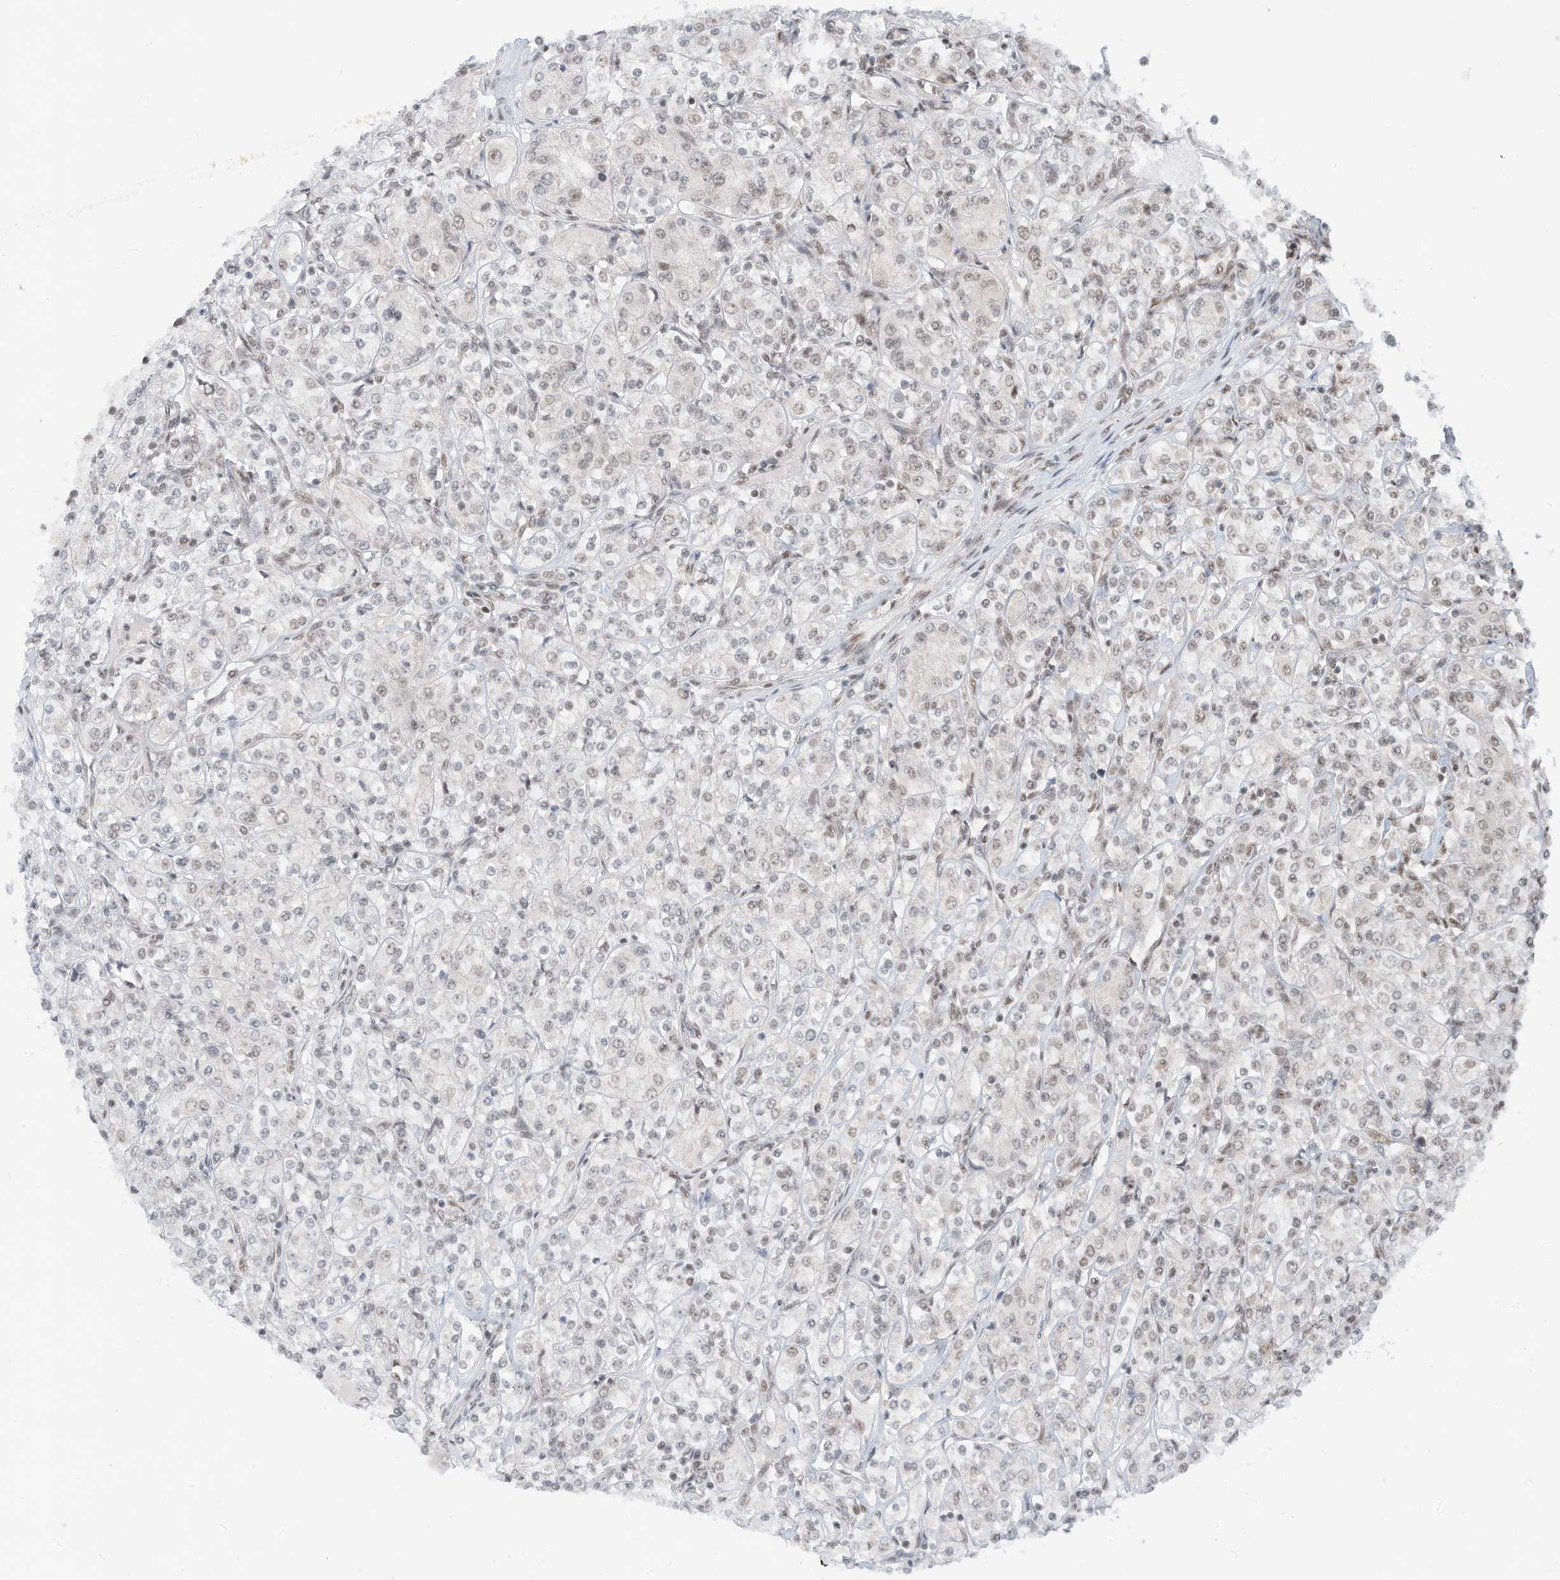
{"staining": {"intensity": "negative", "quantity": "none", "location": "none"}, "tissue": "renal cancer", "cell_type": "Tumor cells", "image_type": "cancer", "snomed": [{"axis": "morphology", "description": "Adenocarcinoma, NOS"}, {"axis": "topography", "description": "Kidney"}], "caption": "Tumor cells are negative for protein expression in human renal cancer. (Brightfield microscopy of DAB IHC at high magnification).", "gene": "AURKAIP1", "patient": {"sex": "male", "age": 77}}